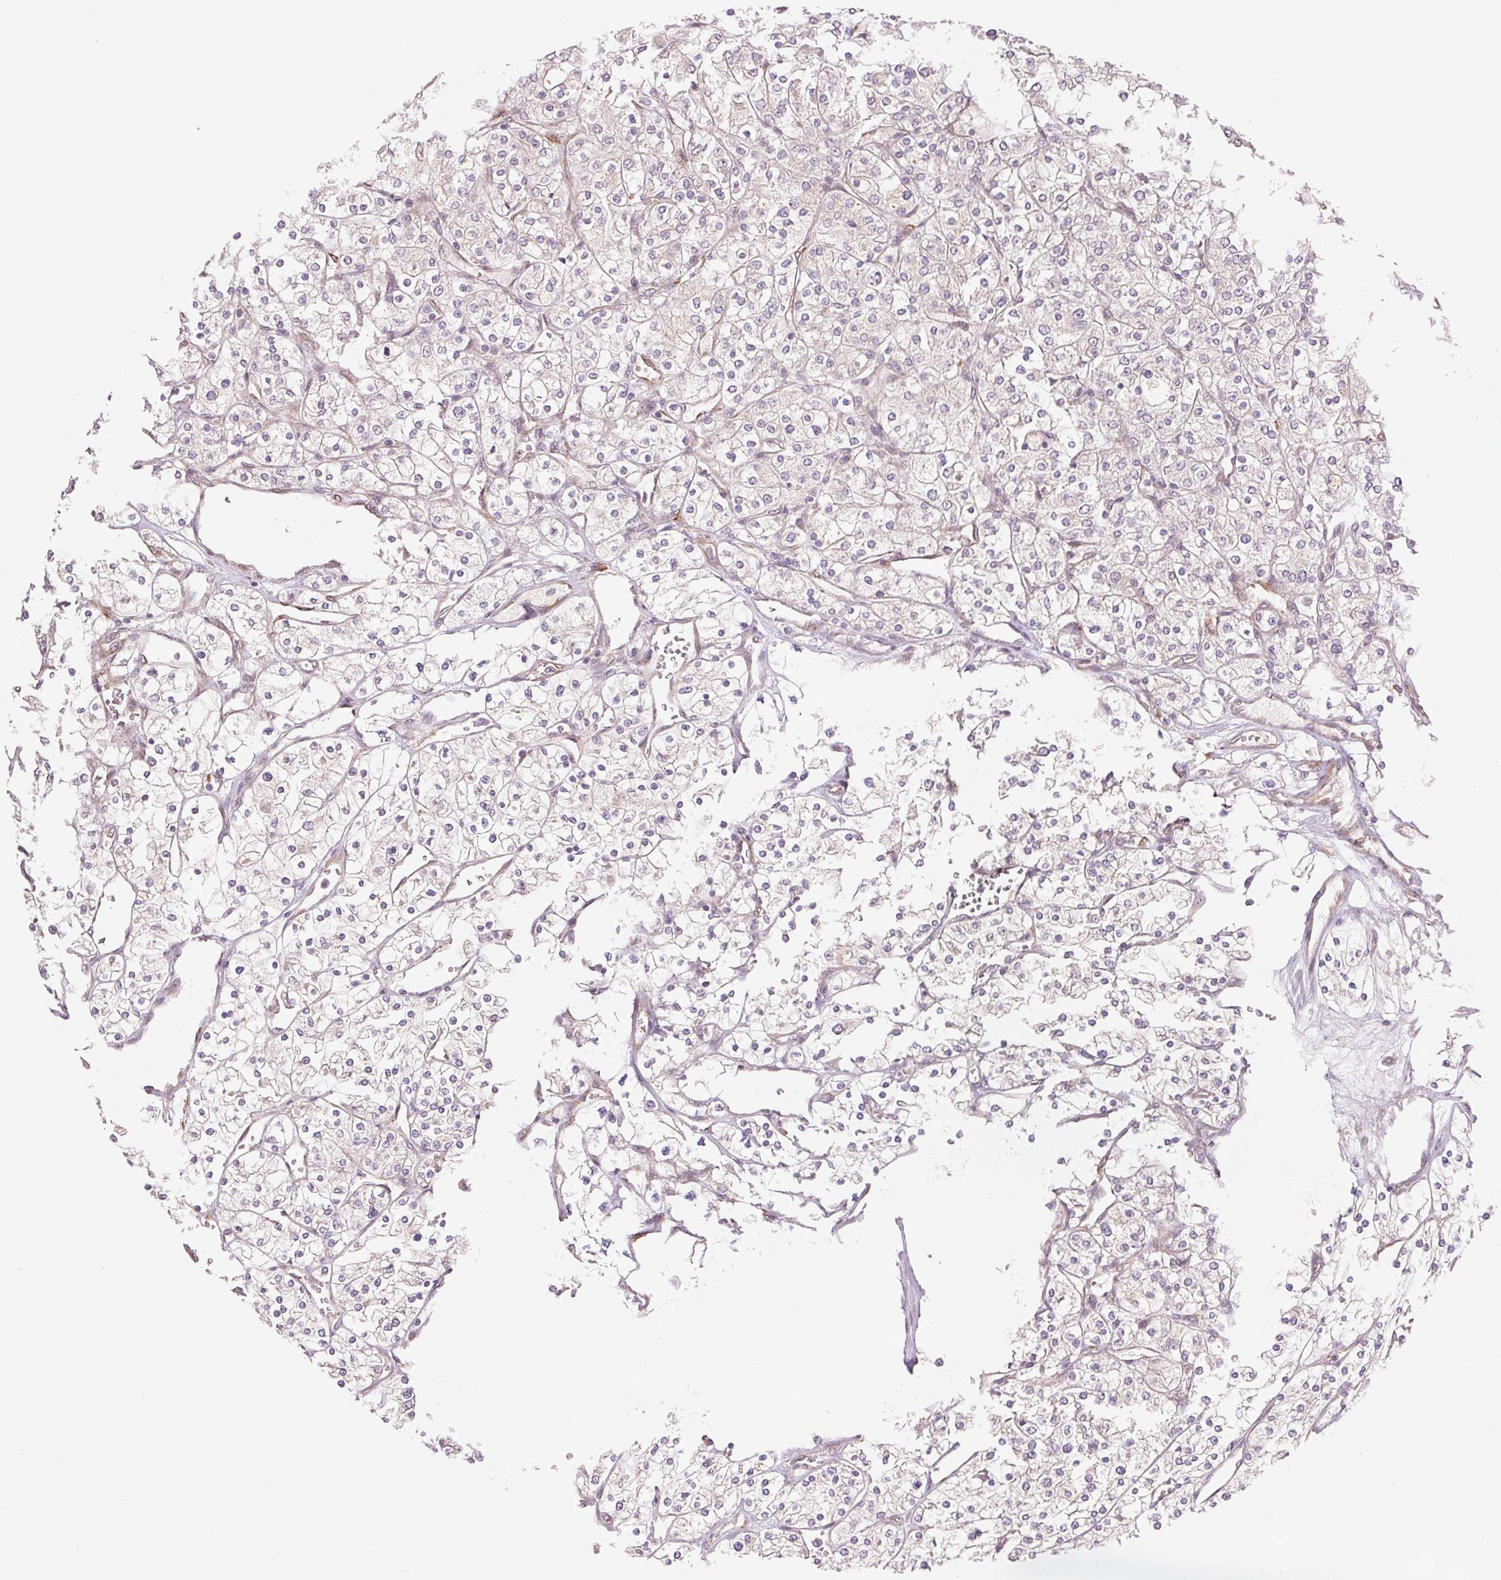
{"staining": {"intensity": "weak", "quantity": "<25%", "location": "cytoplasmic/membranous"}, "tissue": "renal cancer", "cell_type": "Tumor cells", "image_type": "cancer", "snomed": [{"axis": "morphology", "description": "Adenocarcinoma, NOS"}, {"axis": "topography", "description": "Kidney"}], "caption": "Immunohistochemistry histopathology image of human renal cancer stained for a protein (brown), which shows no expression in tumor cells.", "gene": "METTL17", "patient": {"sex": "male", "age": 80}}